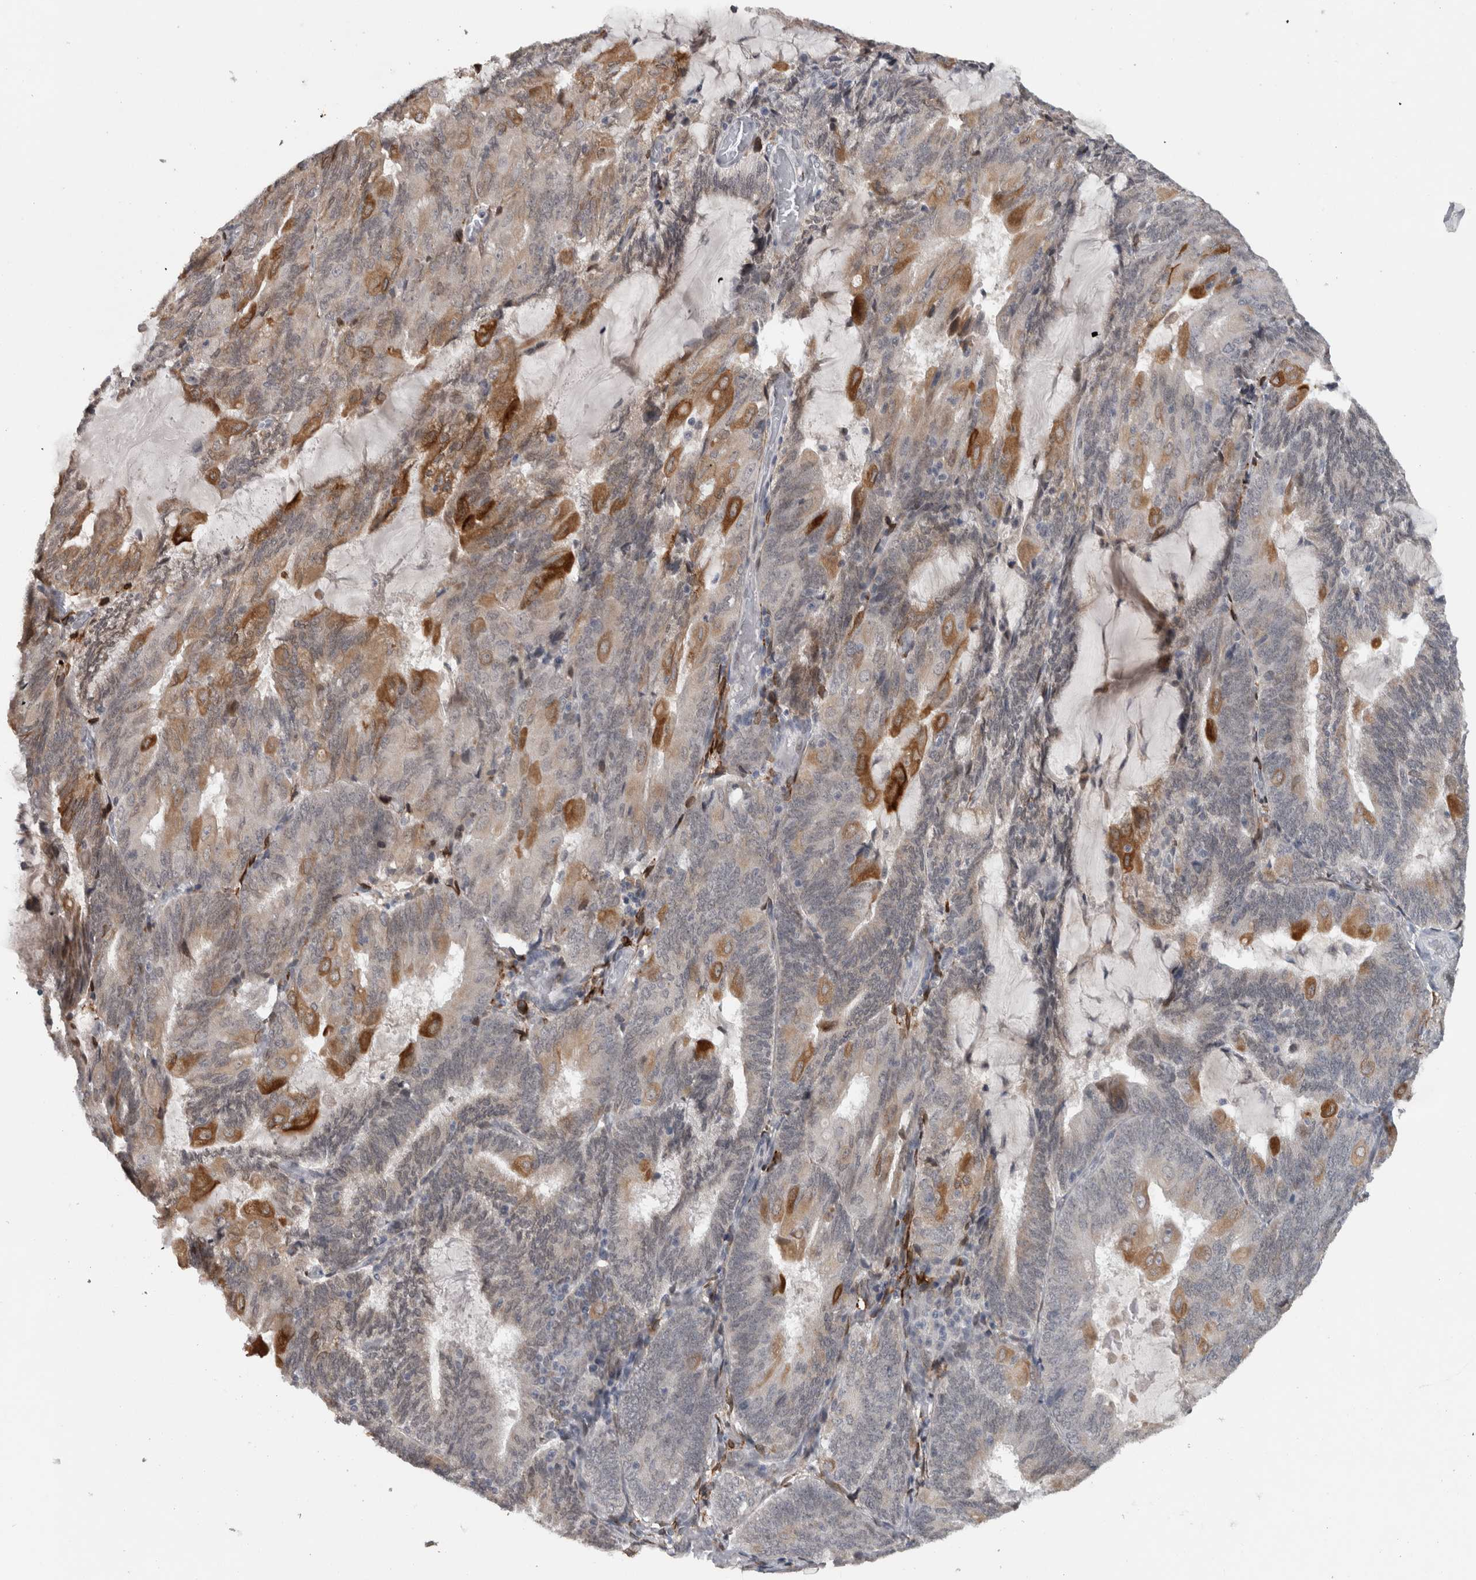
{"staining": {"intensity": "strong", "quantity": "<25%", "location": "cytoplasmic/membranous"}, "tissue": "endometrial cancer", "cell_type": "Tumor cells", "image_type": "cancer", "snomed": [{"axis": "morphology", "description": "Adenocarcinoma, NOS"}, {"axis": "topography", "description": "Endometrium"}], "caption": "The immunohistochemical stain labels strong cytoplasmic/membranous expression in tumor cells of endometrial cancer (adenocarcinoma) tissue.", "gene": "PRXL2A", "patient": {"sex": "female", "age": 81}}